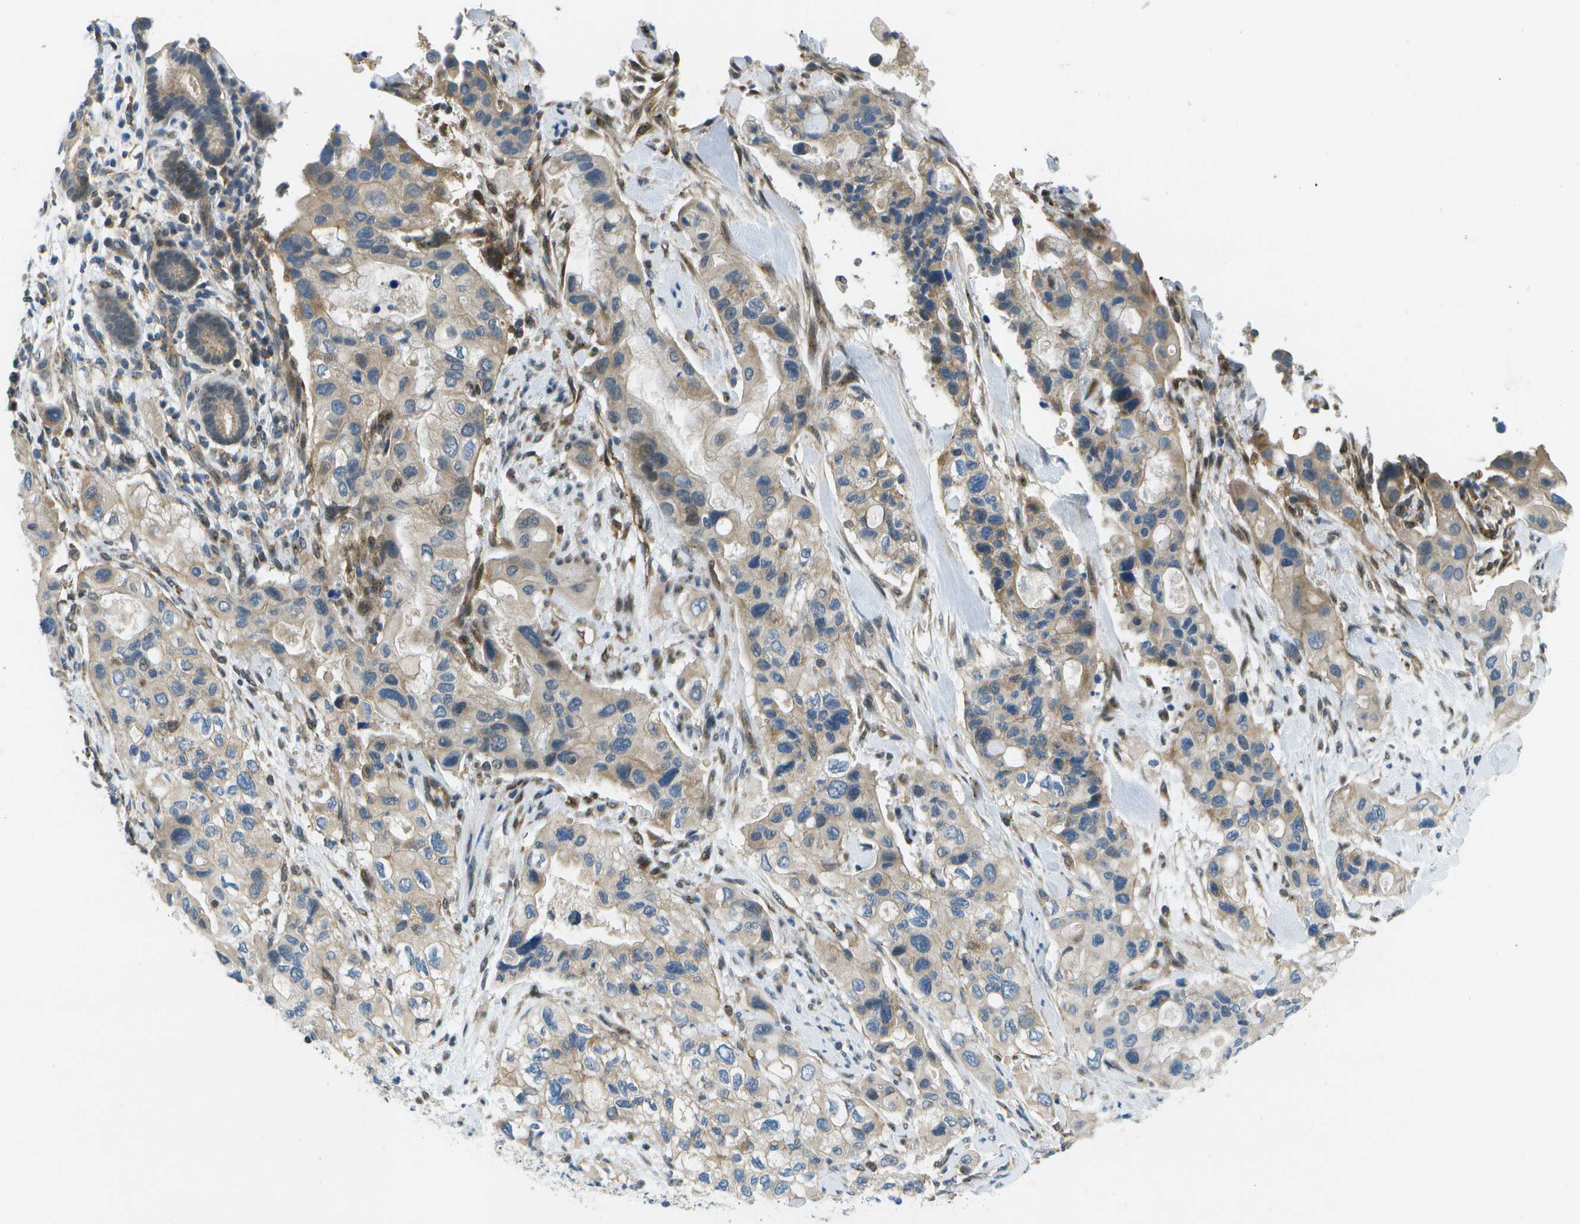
{"staining": {"intensity": "weak", "quantity": "25%-75%", "location": "cytoplasmic/membranous"}, "tissue": "pancreatic cancer", "cell_type": "Tumor cells", "image_type": "cancer", "snomed": [{"axis": "morphology", "description": "Adenocarcinoma, NOS"}, {"axis": "topography", "description": "Pancreas"}], "caption": "Weak cytoplasmic/membranous protein staining is identified in about 25%-75% of tumor cells in pancreatic adenocarcinoma.", "gene": "CTIF", "patient": {"sex": "female", "age": 56}}